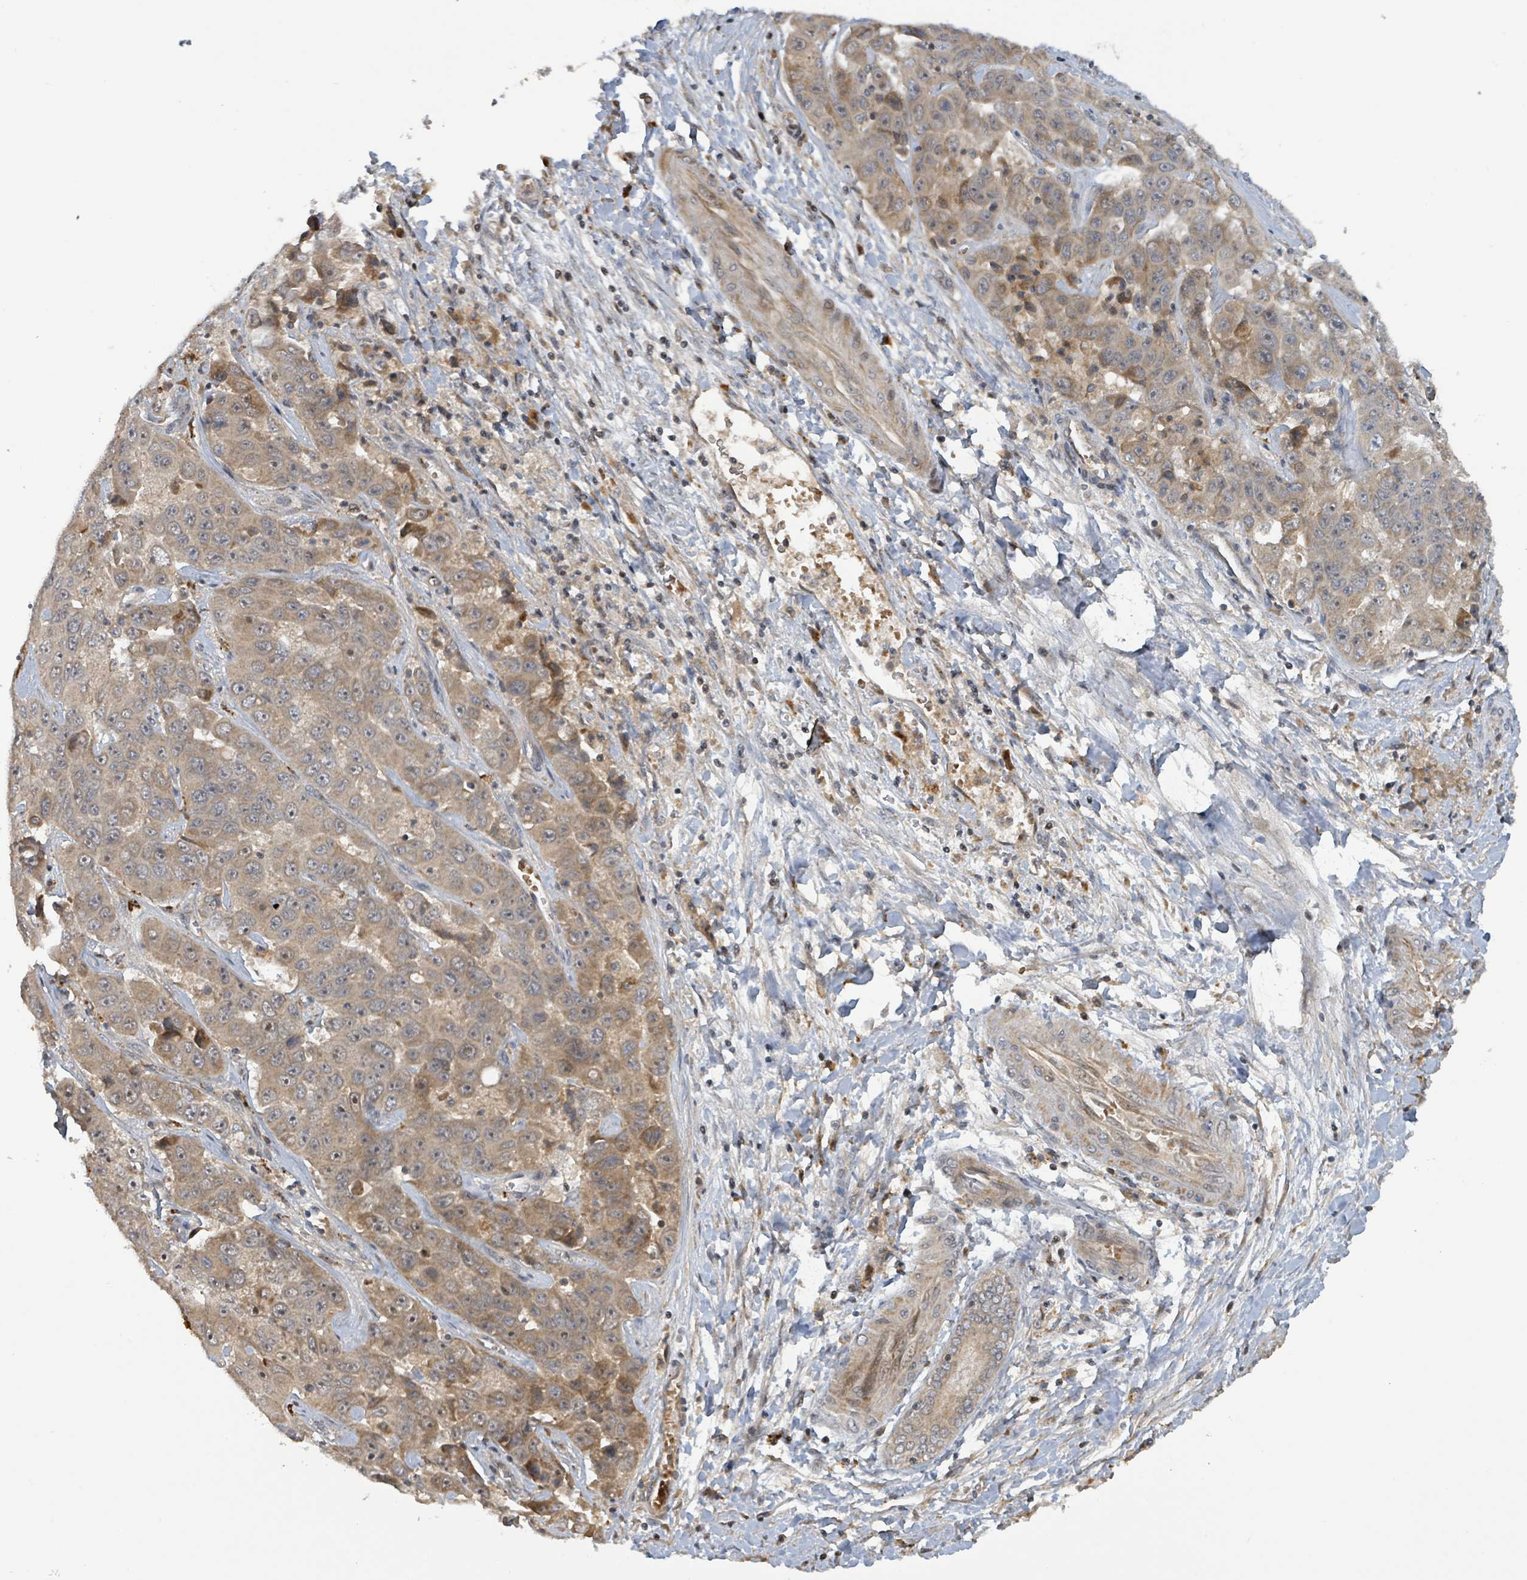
{"staining": {"intensity": "moderate", "quantity": ">75%", "location": "cytoplasmic/membranous"}, "tissue": "liver cancer", "cell_type": "Tumor cells", "image_type": "cancer", "snomed": [{"axis": "morphology", "description": "Cholangiocarcinoma"}, {"axis": "topography", "description": "Liver"}], "caption": "Liver cancer tissue exhibits moderate cytoplasmic/membranous staining in about >75% of tumor cells, visualized by immunohistochemistry.", "gene": "ITGA11", "patient": {"sex": "female", "age": 52}}